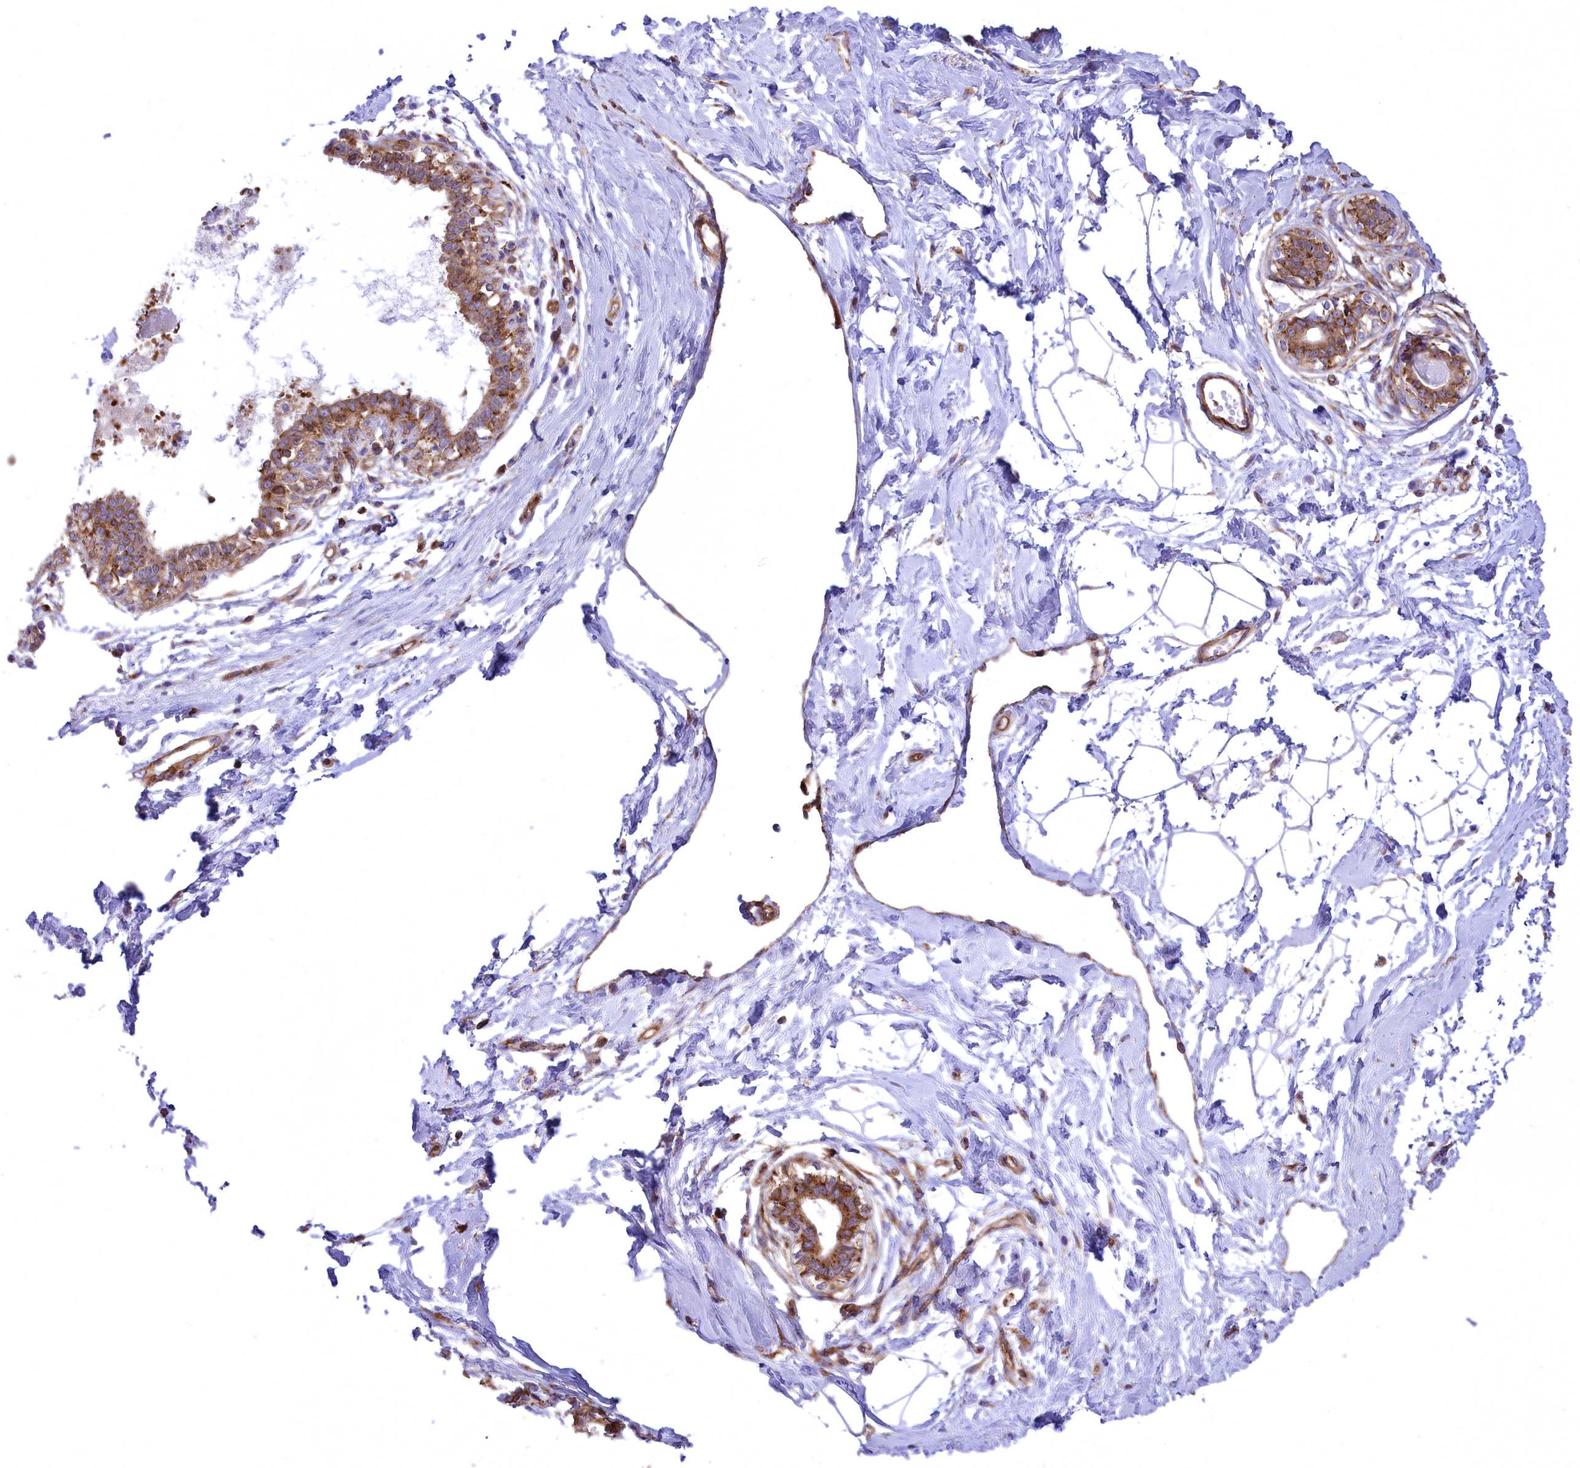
{"staining": {"intensity": "negative", "quantity": "none", "location": "none"}, "tissue": "breast", "cell_type": "Adipocytes", "image_type": "normal", "snomed": [{"axis": "morphology", "description": "Normal tissue, NOS"}, {"axis": "topography", "description": "Breast"}], "caption": "Image shows no protein expression in adipocytes of benign breast. (DAB immunohistochemistry, high magnification).", "gene": "SEPTIN9", "patient": {"sex": "female", "age": 45}}